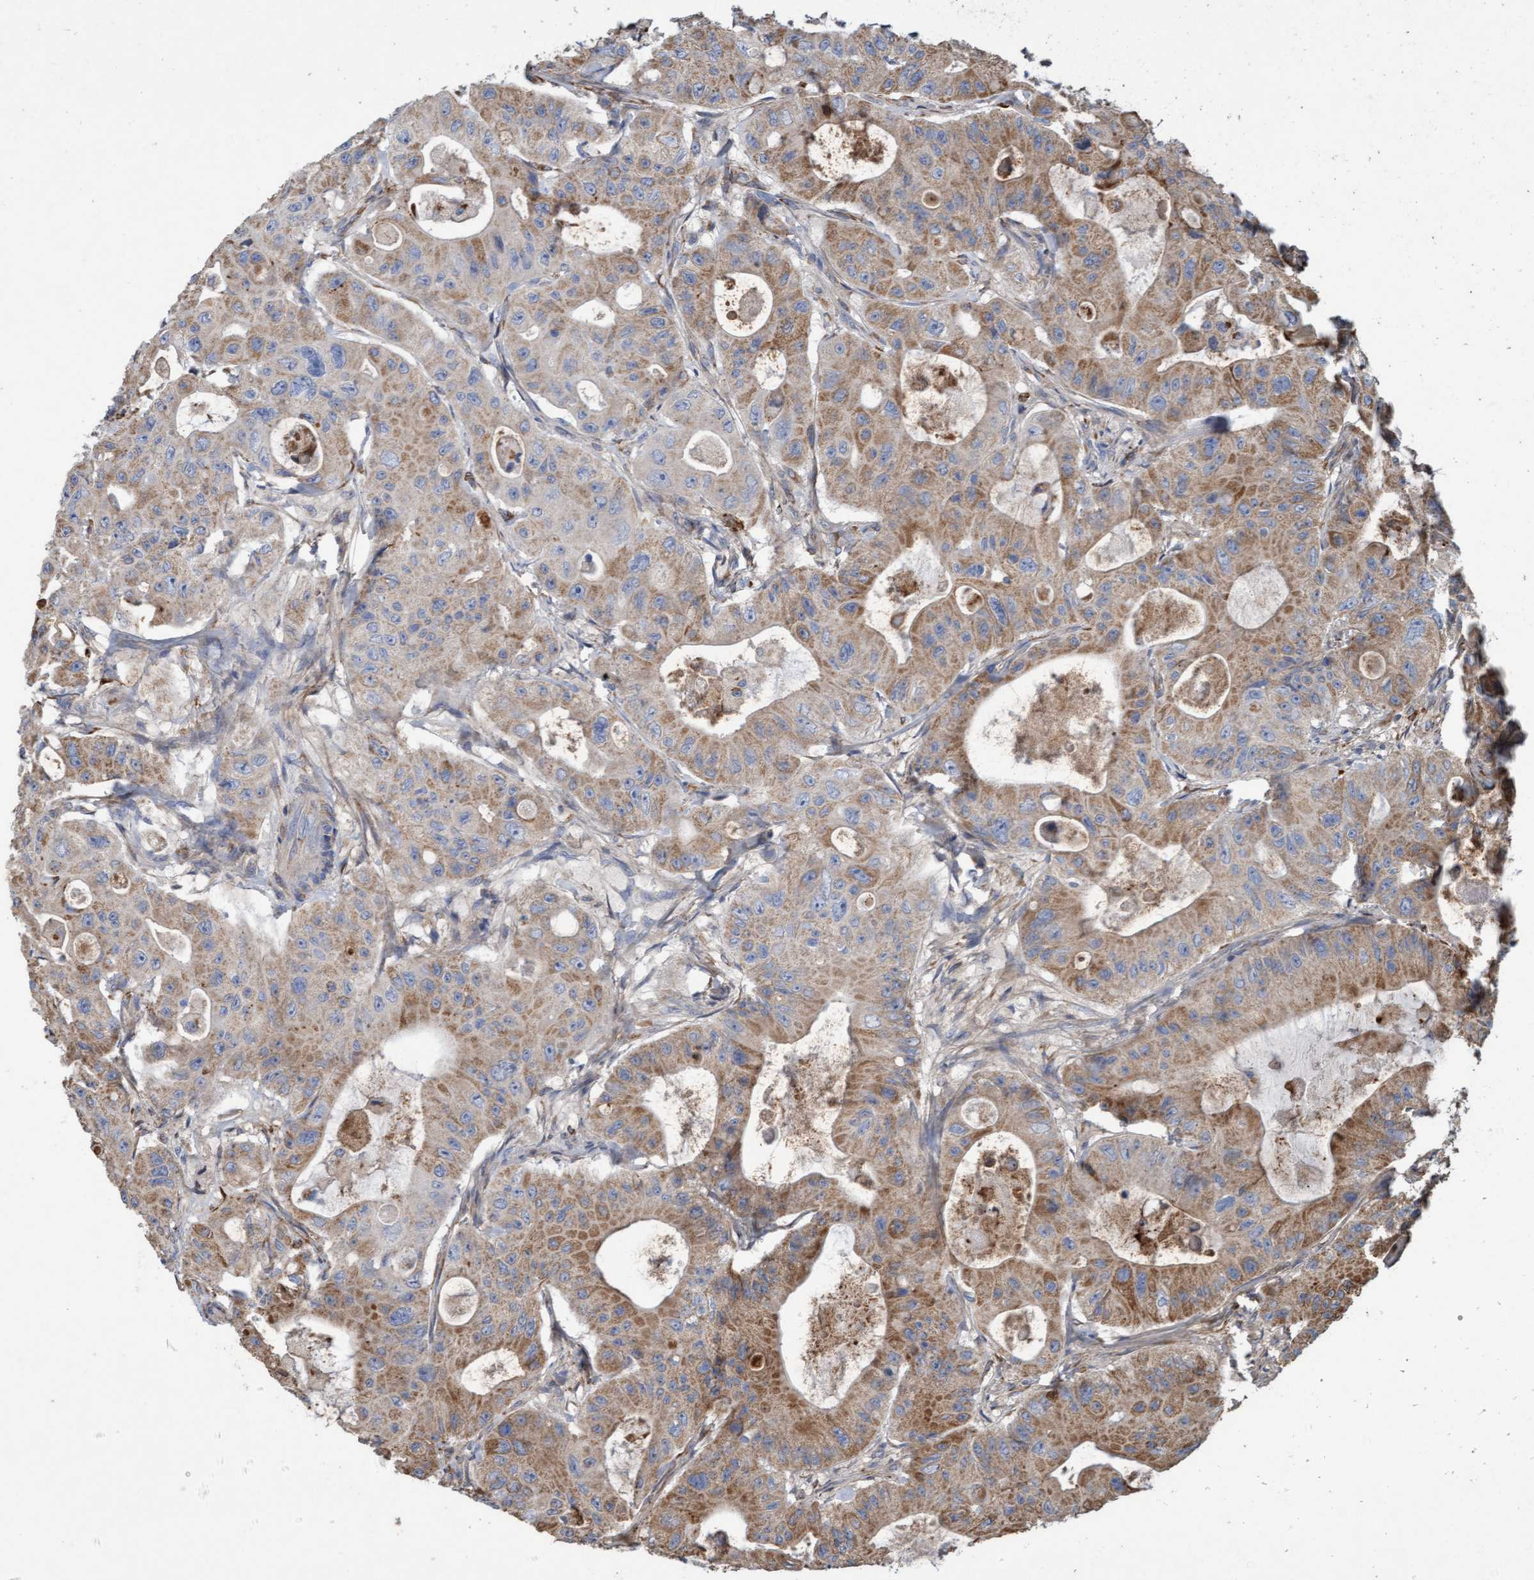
{"staining": {"intensity": "moderate", "quantity": ">75%", "location": "cytoplasmic/membranous"}, "tissue": "colorectal cancer", "cell_type": "Tumor cells", "image_type": "cancer", "snomed": [{"axis": "morphology", "description": "Adenocarcinoma, NOS"}, {"axis": "topography", "description": "Colon"}], "caption": "Colorectal cancer was stained to show a protein in brown. There is medium levels of moderate cytoplasmic/membranous staining in about >75% of tumor cells.", "gene": "DDHD2", "patient": {"sex": "female", "age": 46}}